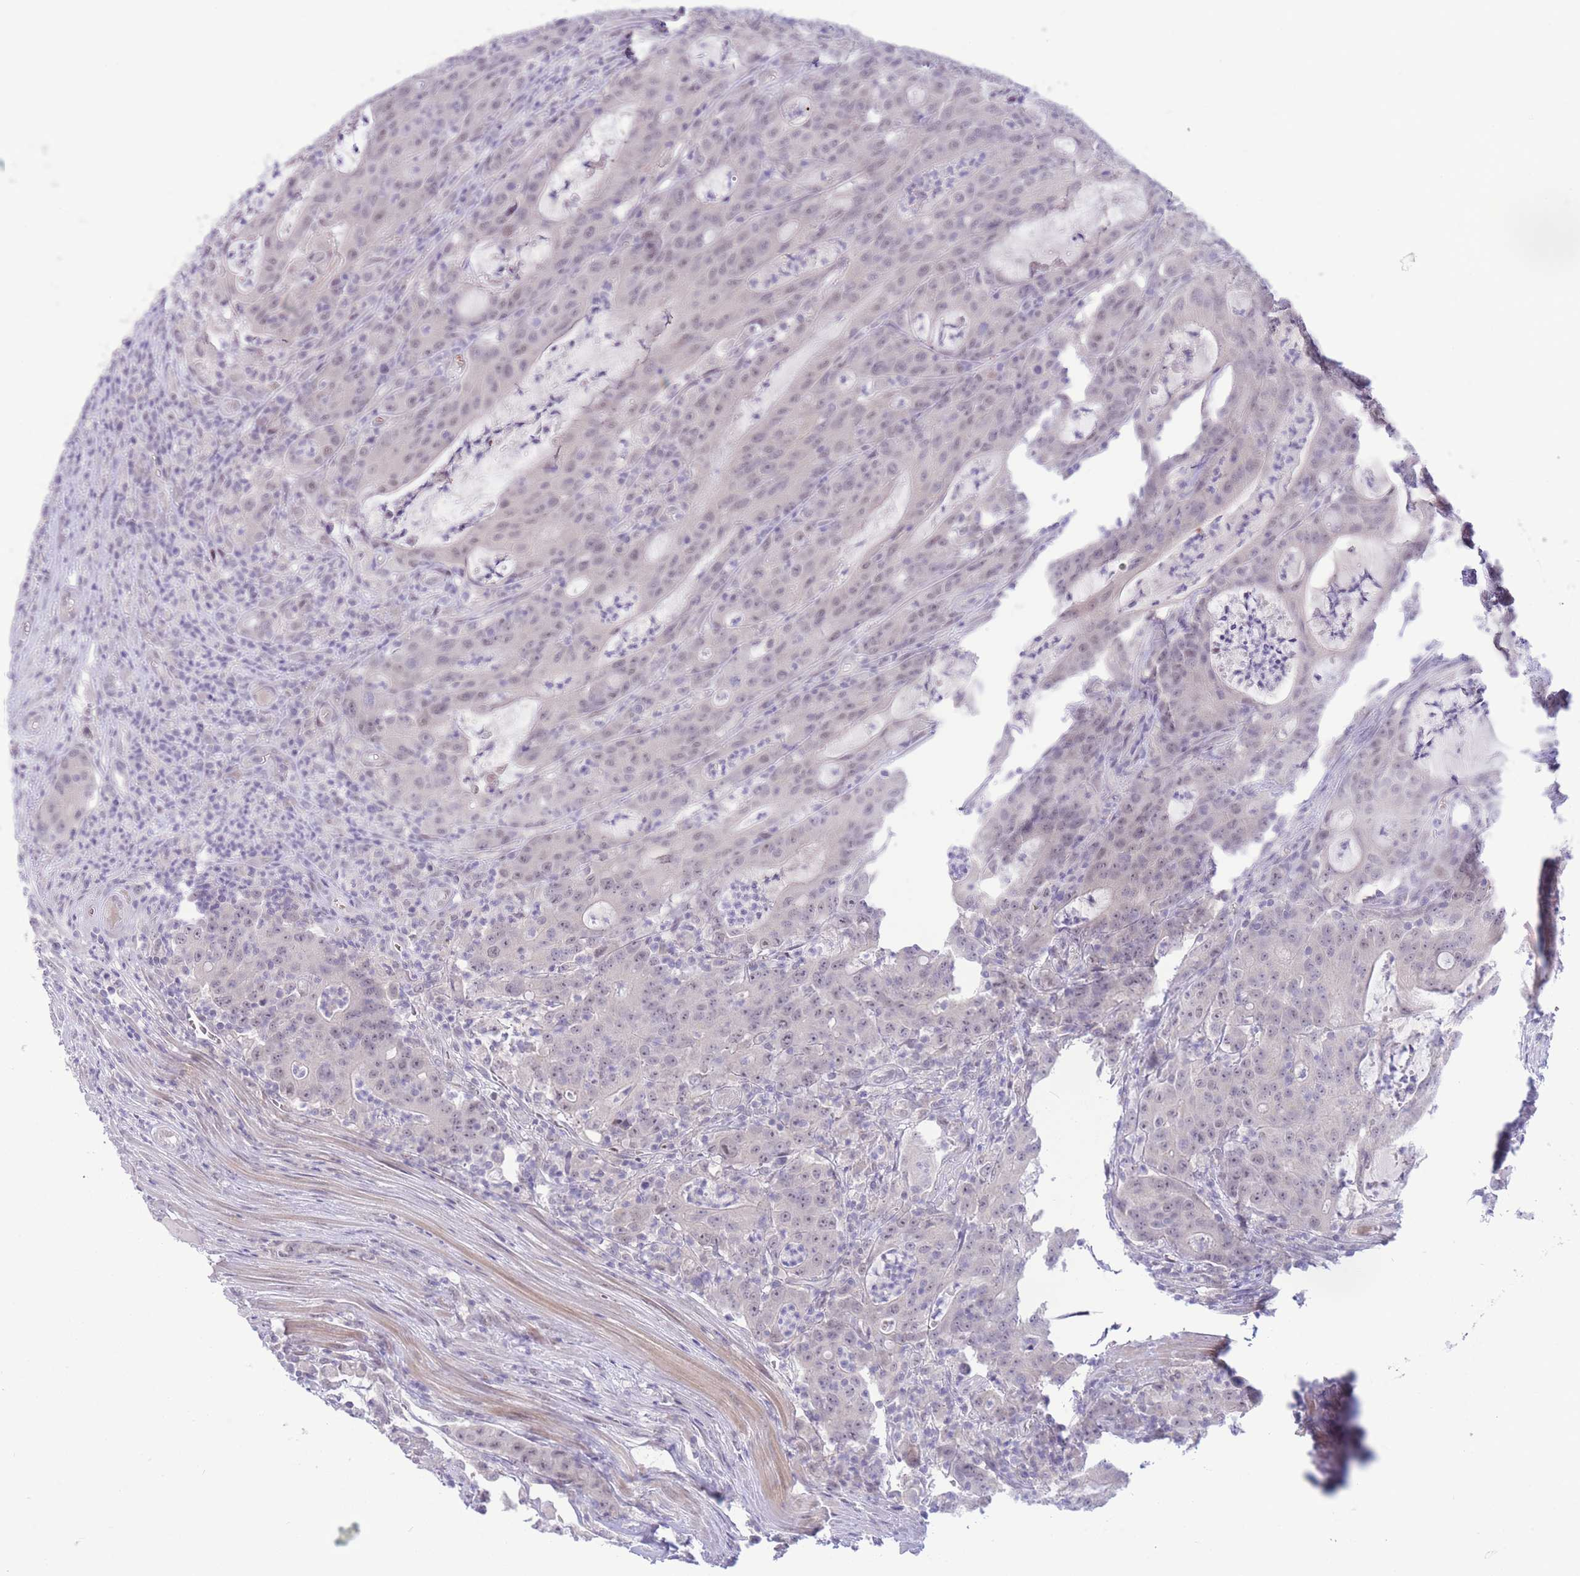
{"staining": {"intensity": "weak", "quantity": "<25%", "location": "nuclear"}, "tissue": "colorectal cancer", "cell_type": "Tumor cells", "image_type": "cancer", "snomed": [{"axis": "morphology", "description": "Adenocarcinoma, NOS"}, {"axis": "topography", "description": "Colon"}], "caption": "This histopathology image is of adenocarcinoma (colorectal) stained with immunohistochemistry to label a protein in brown with the nuclei are counter-stained blue. There is no staining in tumor cells. The staining is performed using DAB (3,3'-diaminobenzidine) brown chromogen with nuclei counter-stained in using hematoxylin.", "gene": "FBXO46", "patient": {"sex": "male", "age": 83}}